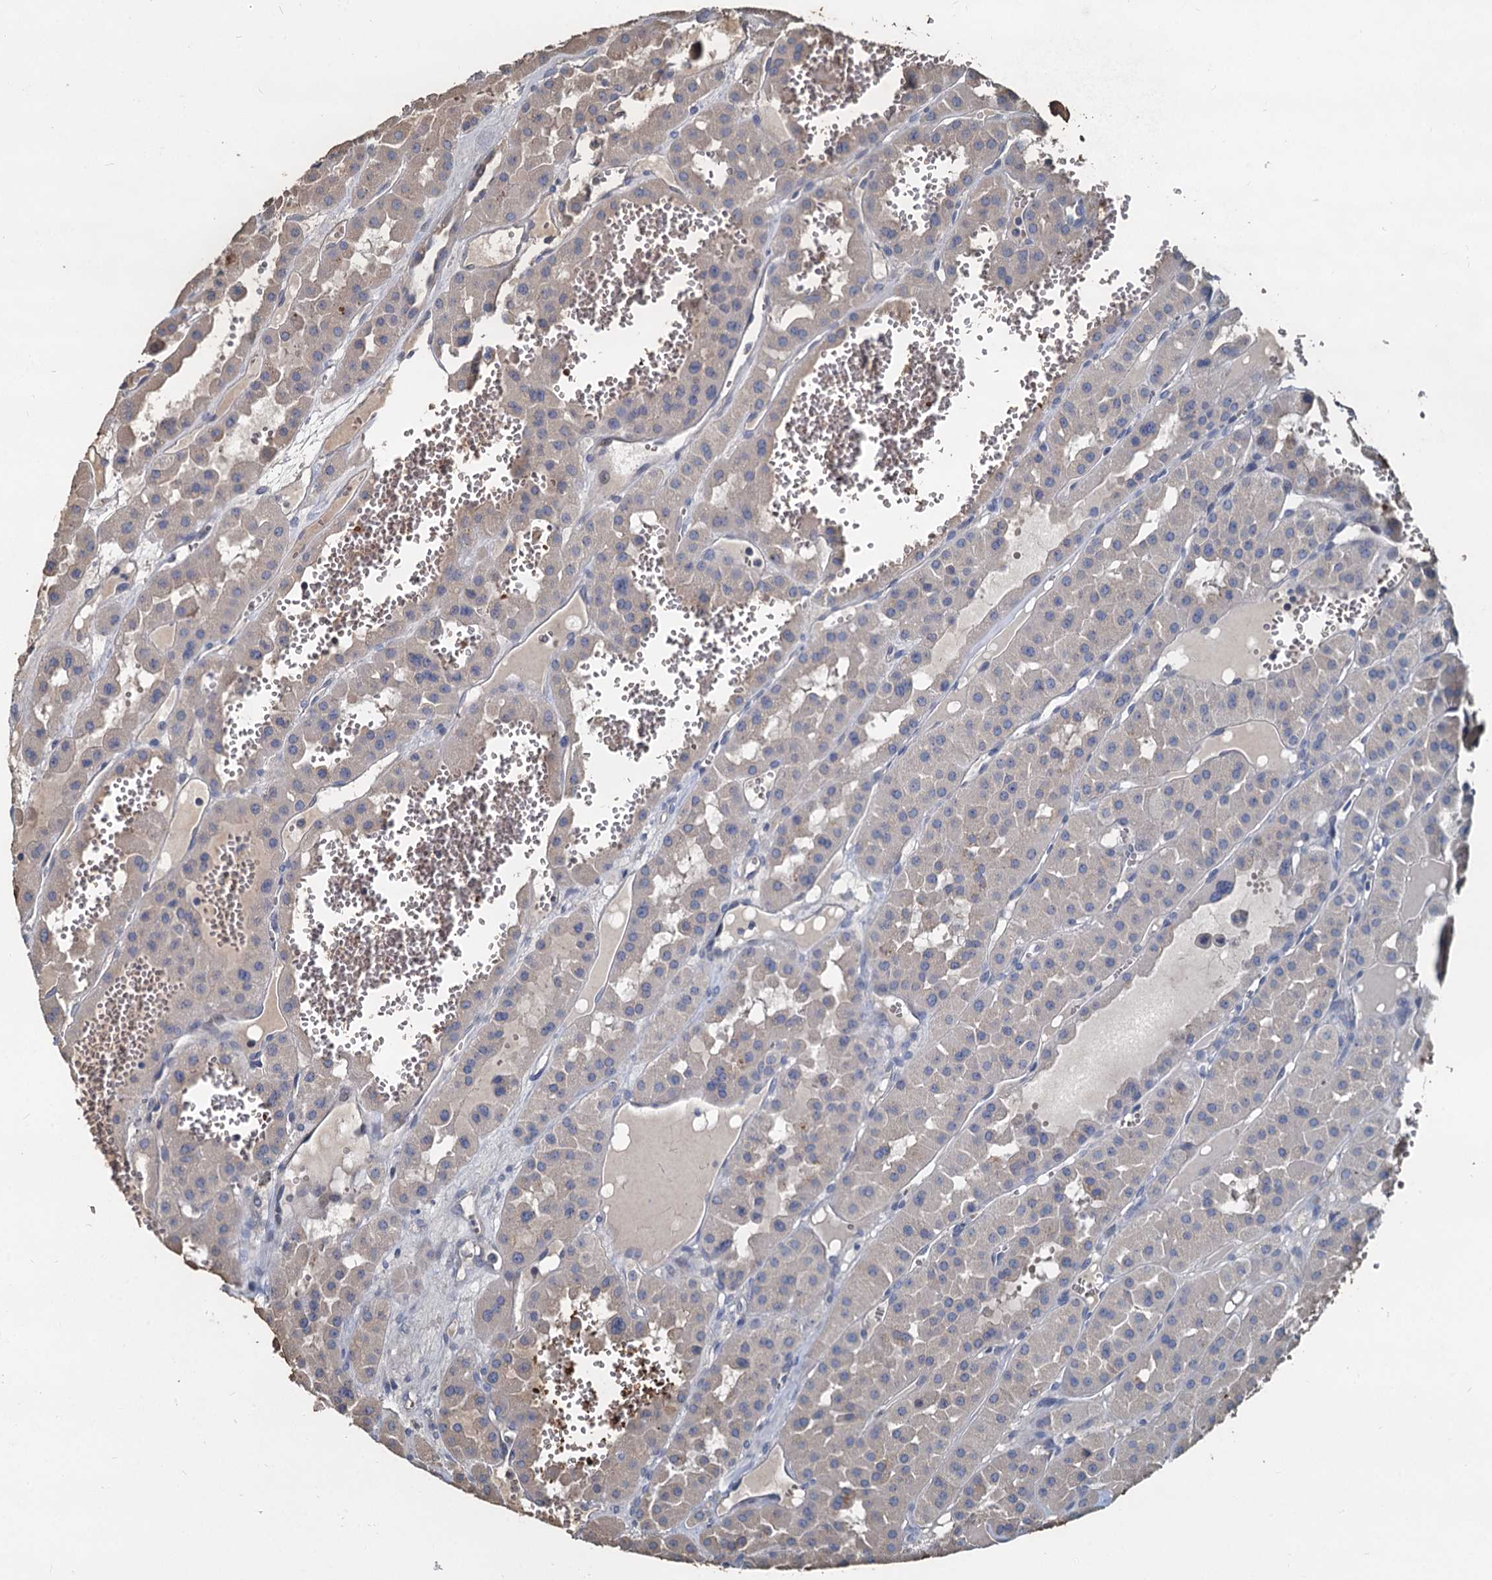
{"staining": {"intensity": "negative", "quantity": "none", "location": "none"}, "tissue": "renal cancer", "cell_type": "Tumor cells", "image_type": "cancer", "snomed": [{"axis": "morphology", "description": "Carcinoma, NOS"}, {"axis": "topography", "description": "Kidney"}], "caption": "IHC micrograph of human renal carcinoma stained for a protein (brown), which displays no staining in tumor cells. (DAB immunohistochemistry with hematoxylin counter stain).", "gene": "TCTN2", "patient": {"sex": "female", "age": 75}}